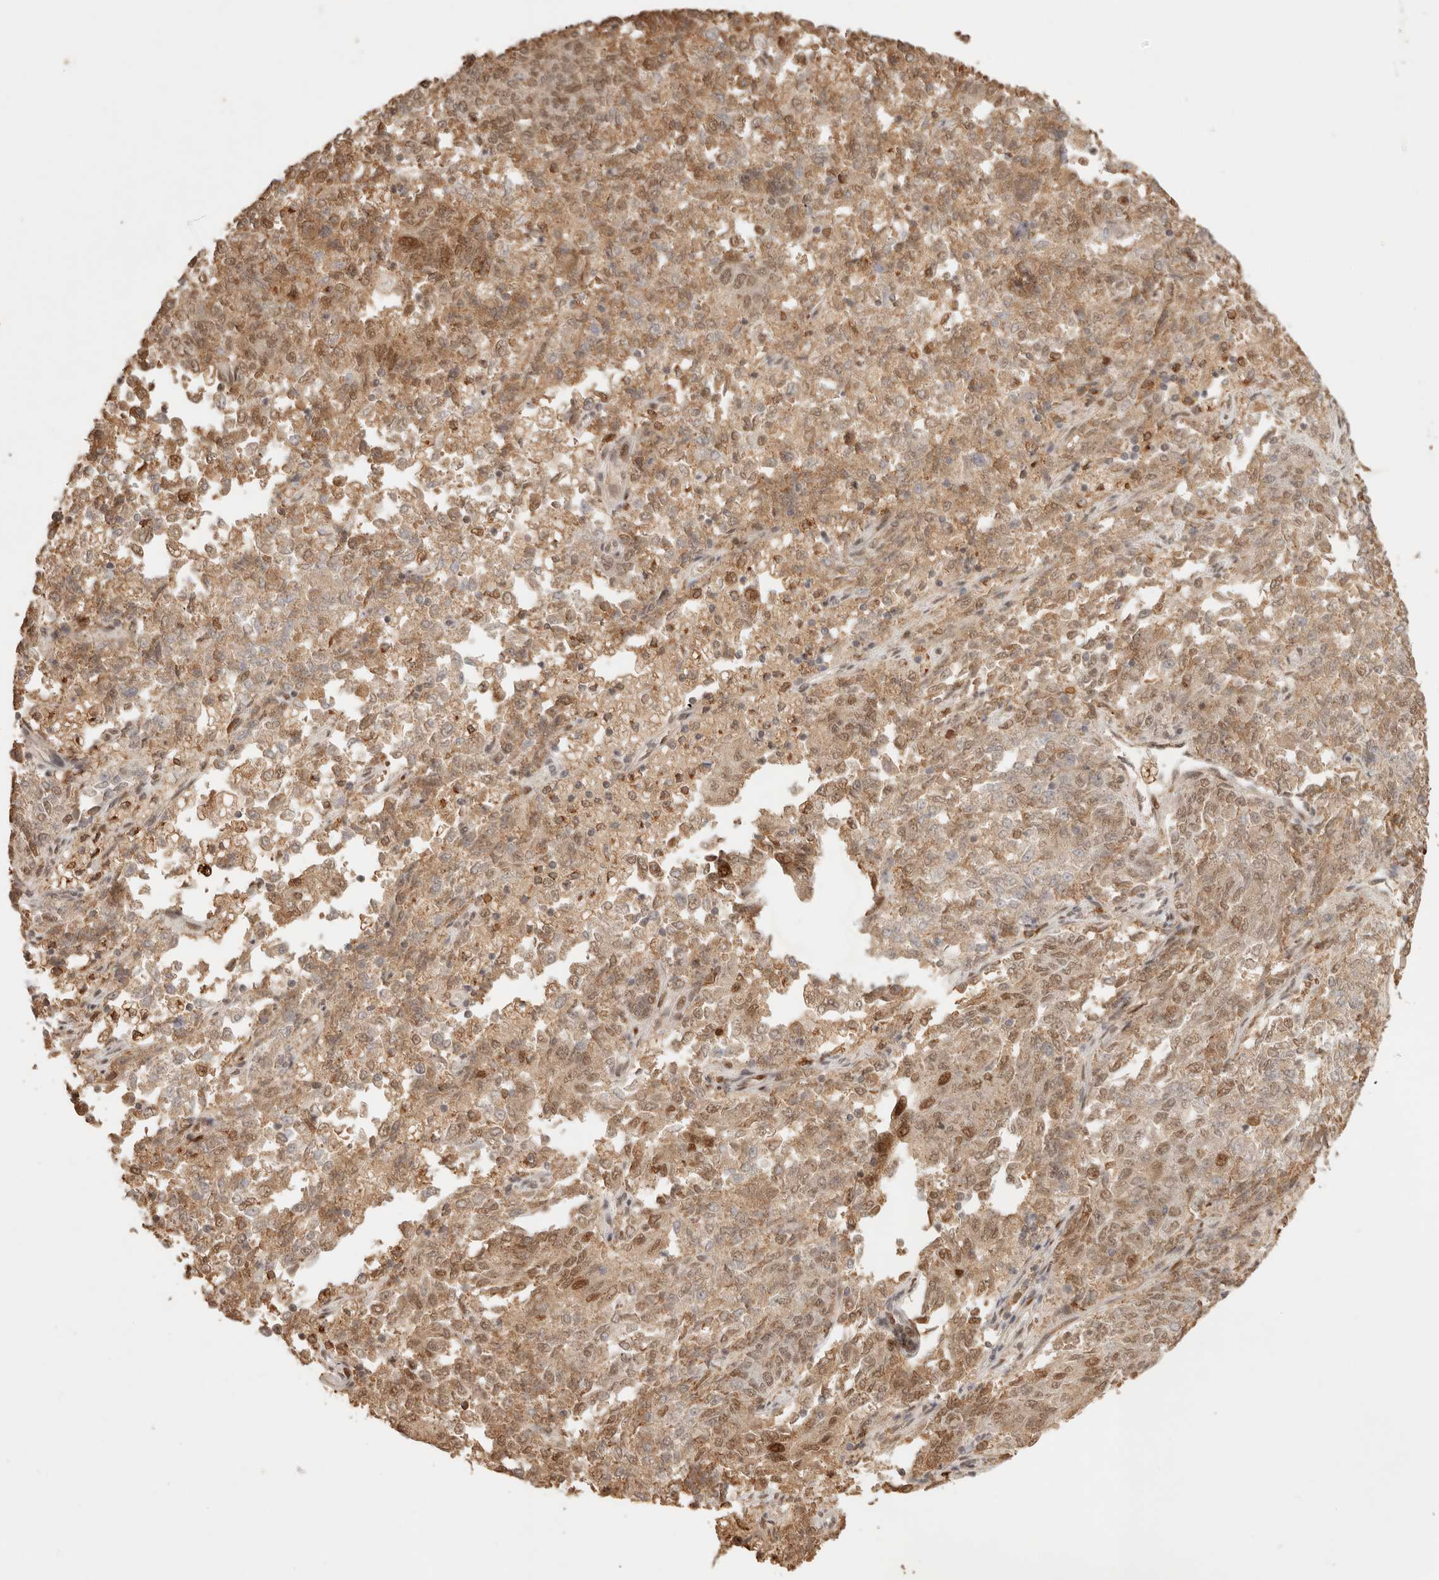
{"staining": {"intensity": "moderate", "quantity": ">75%", "location": "nuclear"}, "tissue": "endometrial cancer", "cell_type": "Tumor cells", "image_type": "cancer", "snomed": [{"axis": "morphology", "description": "Adenocarcinoma, NOS"}, {"axis": "topography", "description": "Endometrium"}], "caption": "Protein expression analysis of endometrial adenocarcinoma exhibits moderate nuclear positivity in about >75% of tumor cells. (IHC, brightfield microscopy, high magnification).", "gene": "NPAS2", "patient": {"sex": "female", "age": 80}}